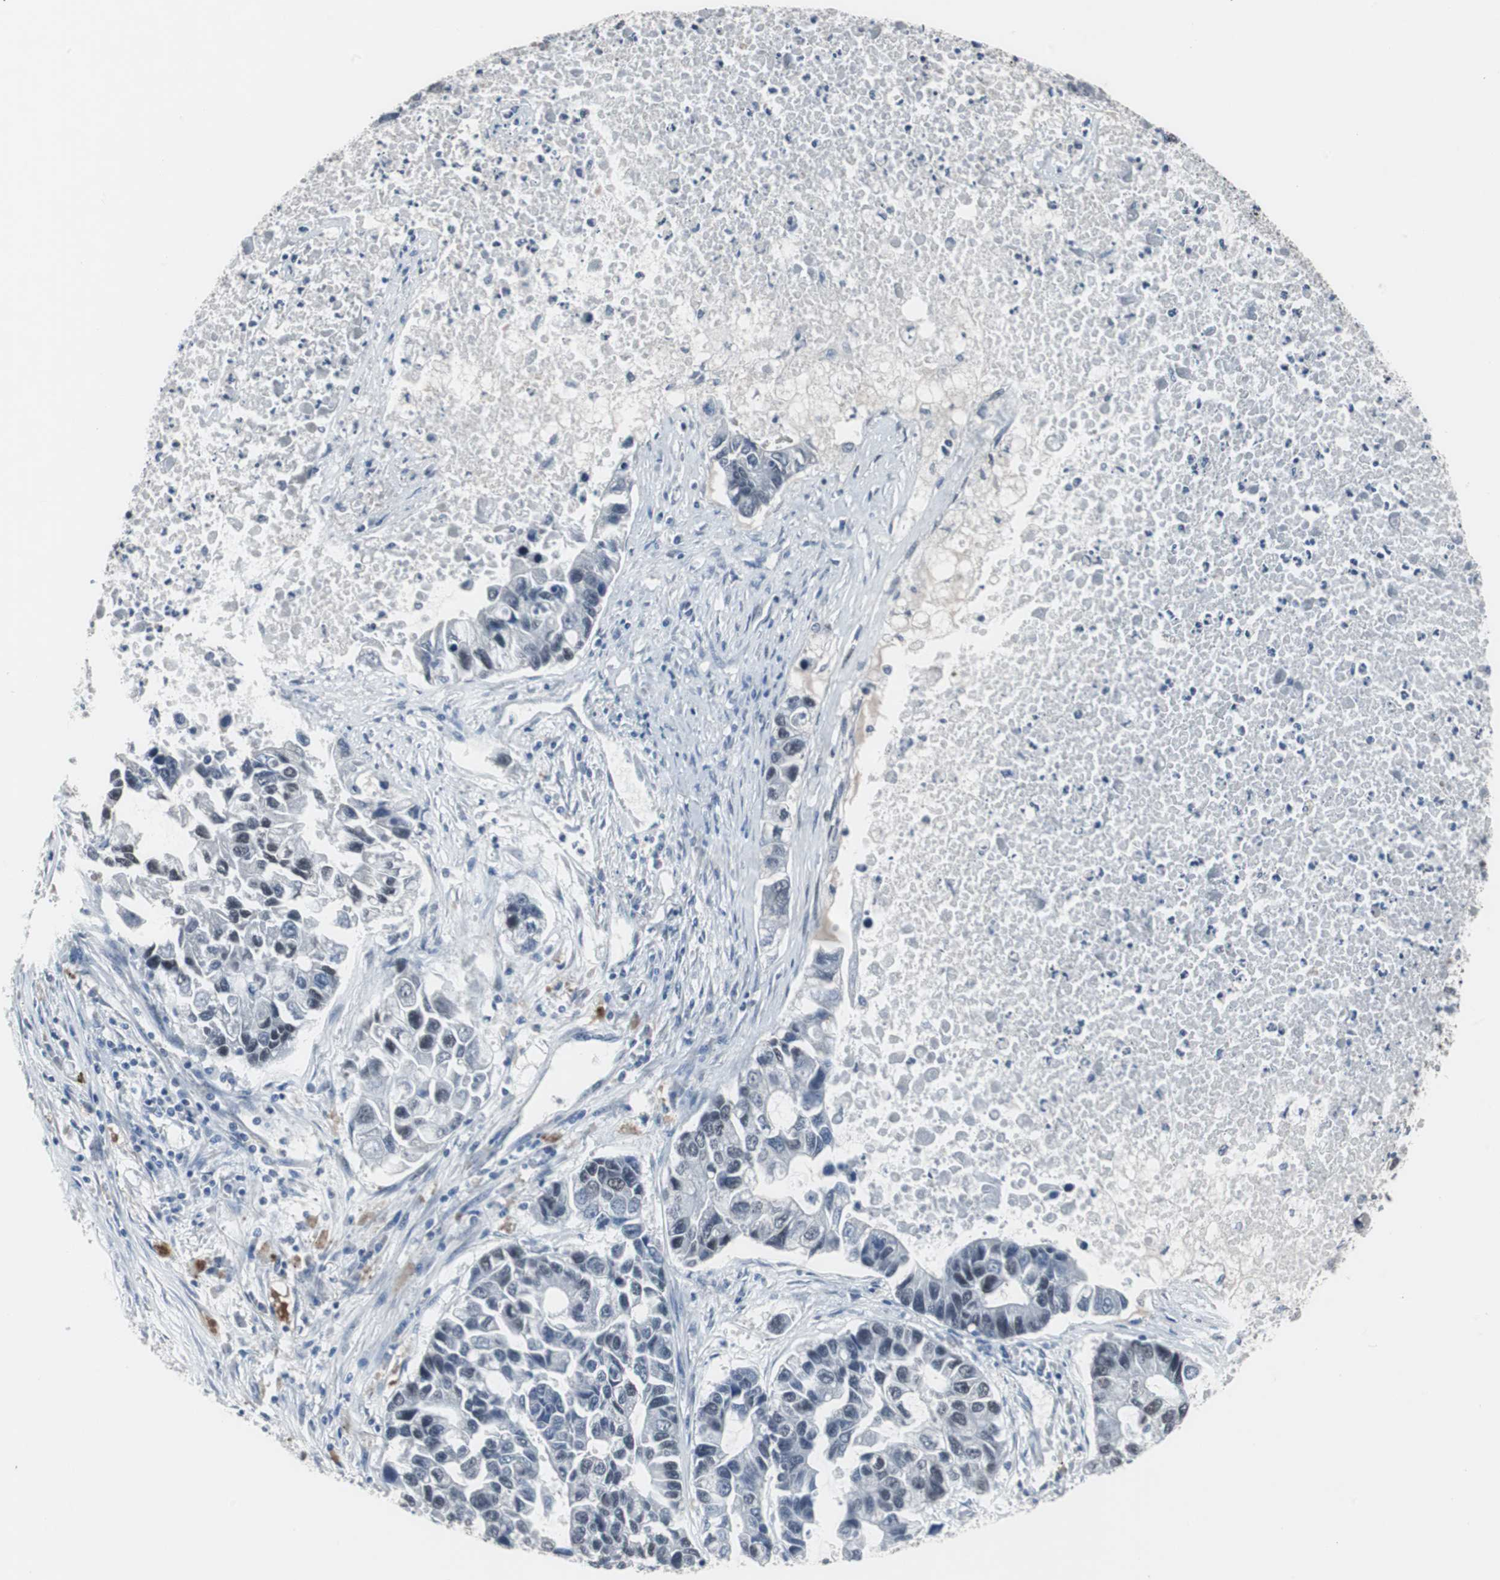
{"staining": {"intensity": "weak", "quantity": "<25%", "location": "nuclear"}, "tissue": "lung cancer", "cell_type": "Tumor cells", "image_type": "cancer", "snomed": [{"axis": "morphology", "description": "Adenocarcinoma, NOS"}, {"axis": "topography", "description": "Lung"}], "caption": "Lung cancer was stained to show a protein in brown. There is no significant positivity in tumor cells.", "gene": "FOXP4", "patient": {"sex": "female", "age": 51}}